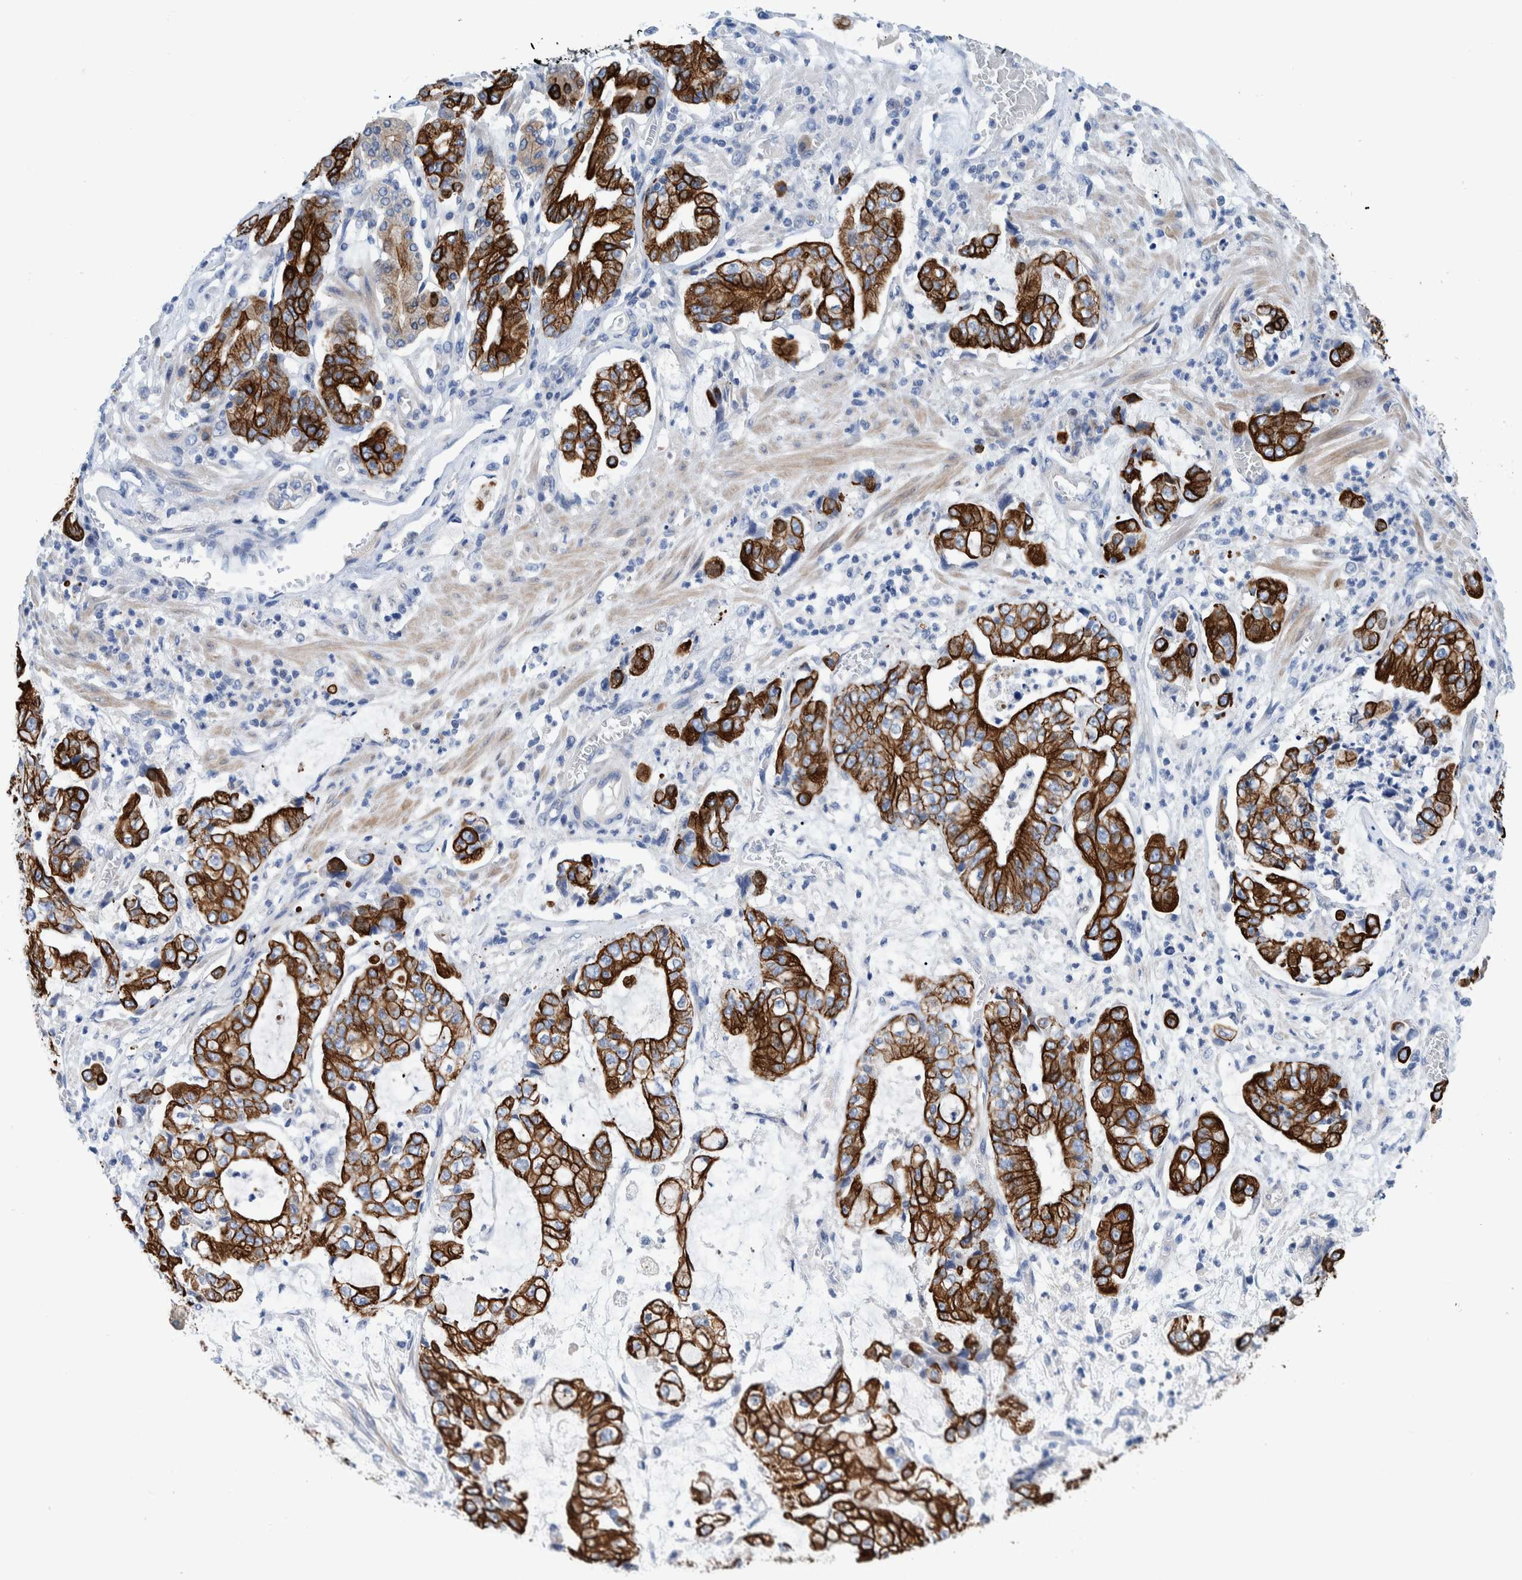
{"staining": {"intensity": "strong", "quantity": ">75%", "location": "cytoplasmic/membranous"}, "tissue": "stomach cancer", "cell_type": "Tumor cells", "image_type": "cancer", "snomed": [{"axis": "morphology", "description": "Adenocarcinoma, NOS"}, {"axis": "topography", "description": "Stomach"}], "caption": "DAB (3,3'-diaminobenzidine) immunohistochemical staining of stomach cancer exhibits strong cytoplasmic/membranous protein expression in approximately >75% of tumor cells. (DAB IHC with brightfield microscopy, high magnification).", "gene": "MKS1", "patient": {"sex": "male", "age": 76}}